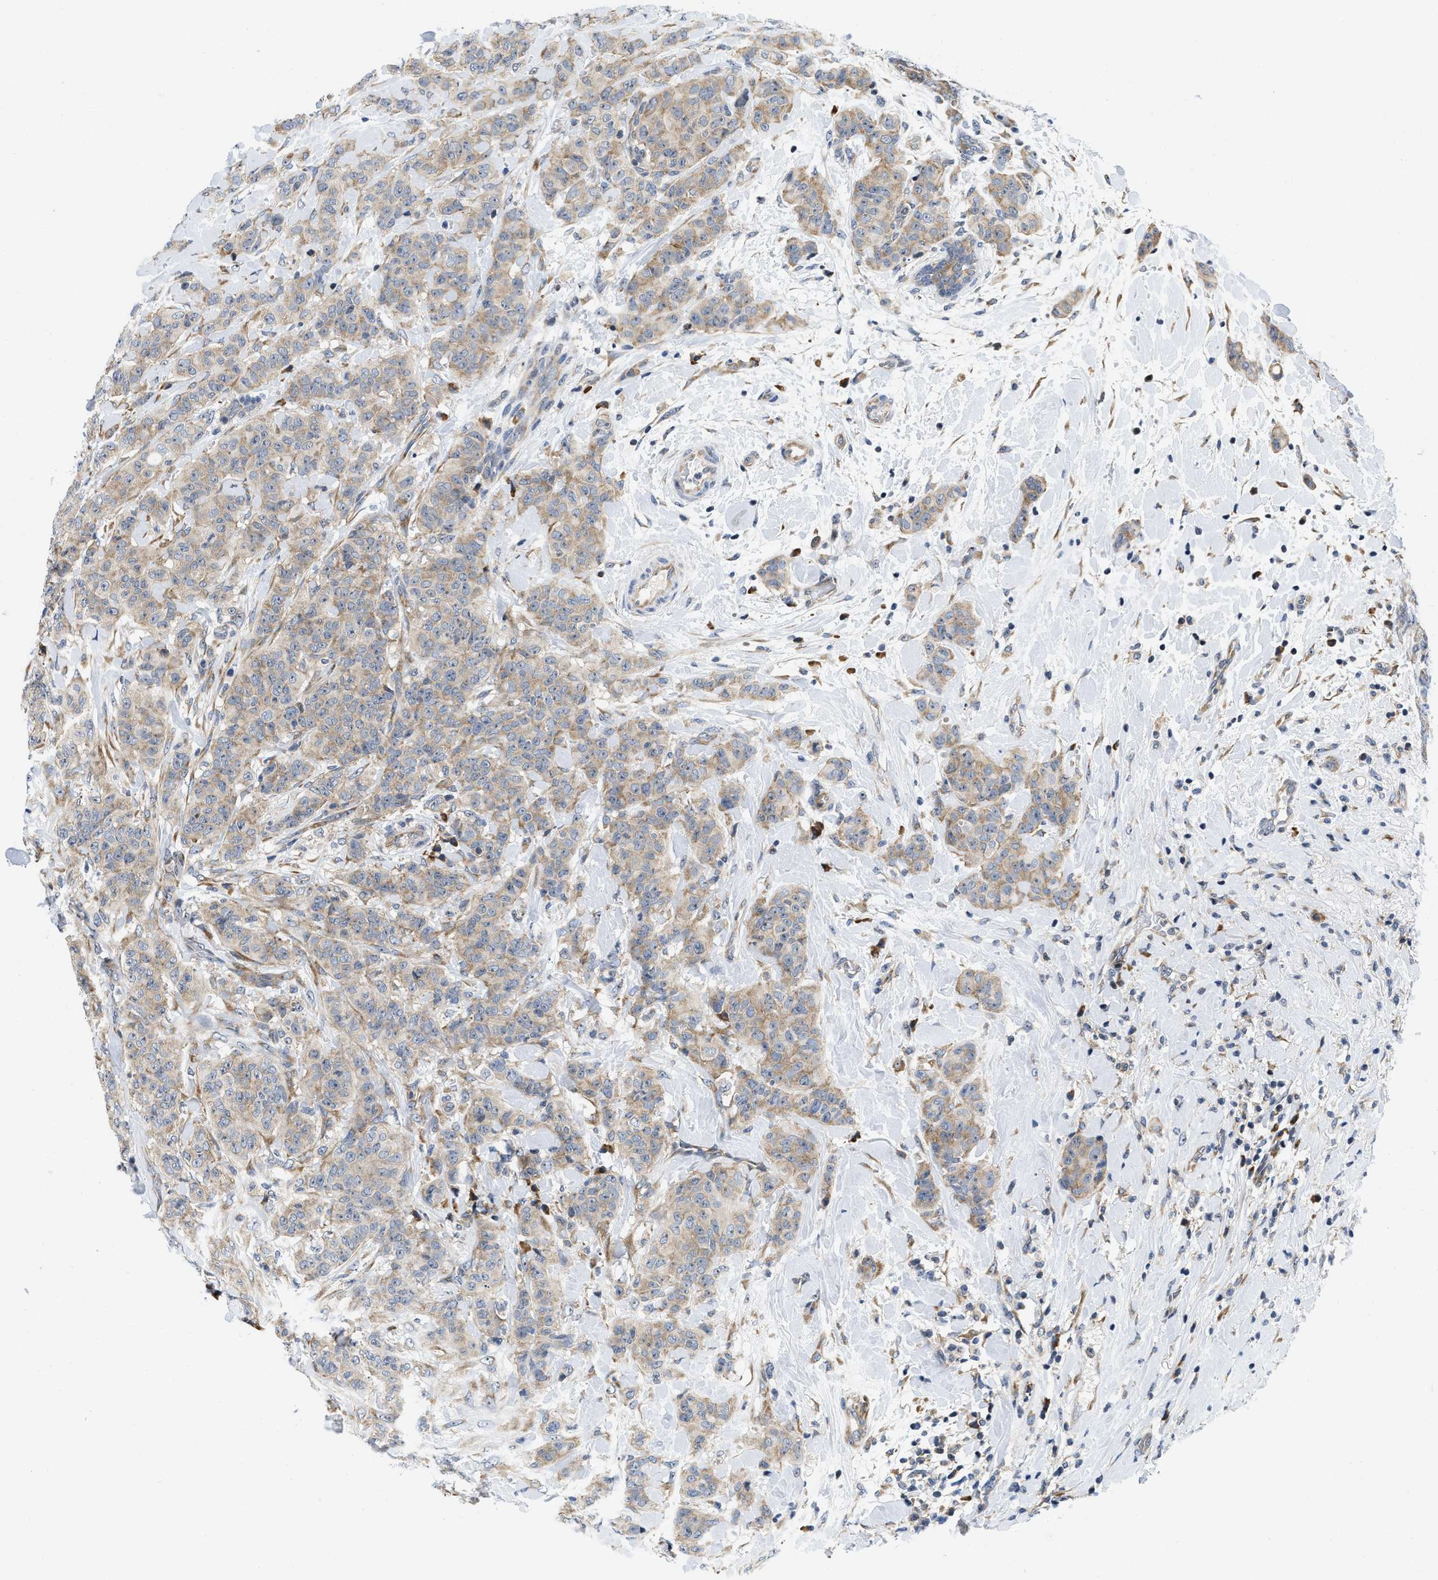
{"staining": {"intensity": "weak", "quantity": ">75%", "location": "cytoplasmic/membranous"}, "tissue": "breast cancer", "cell_type": "Tumor cells", "image_type": "cancer", "snomed": [{"axis": "morphology", "description": "Normal tissue, NOS"}, {"axis": "morphology", "description": "Duct carcinoma"}, {"axis": "topography", "description": "Breast"}], "caption": "A low amount of weak cytoplasmic/membranous positivity is identified in approximately >75% of tumor cells in invasive ductal carcinoma (breast) tissue.", "gene": "IKBKE", "patient": {"sex": "female", "age": 40}}